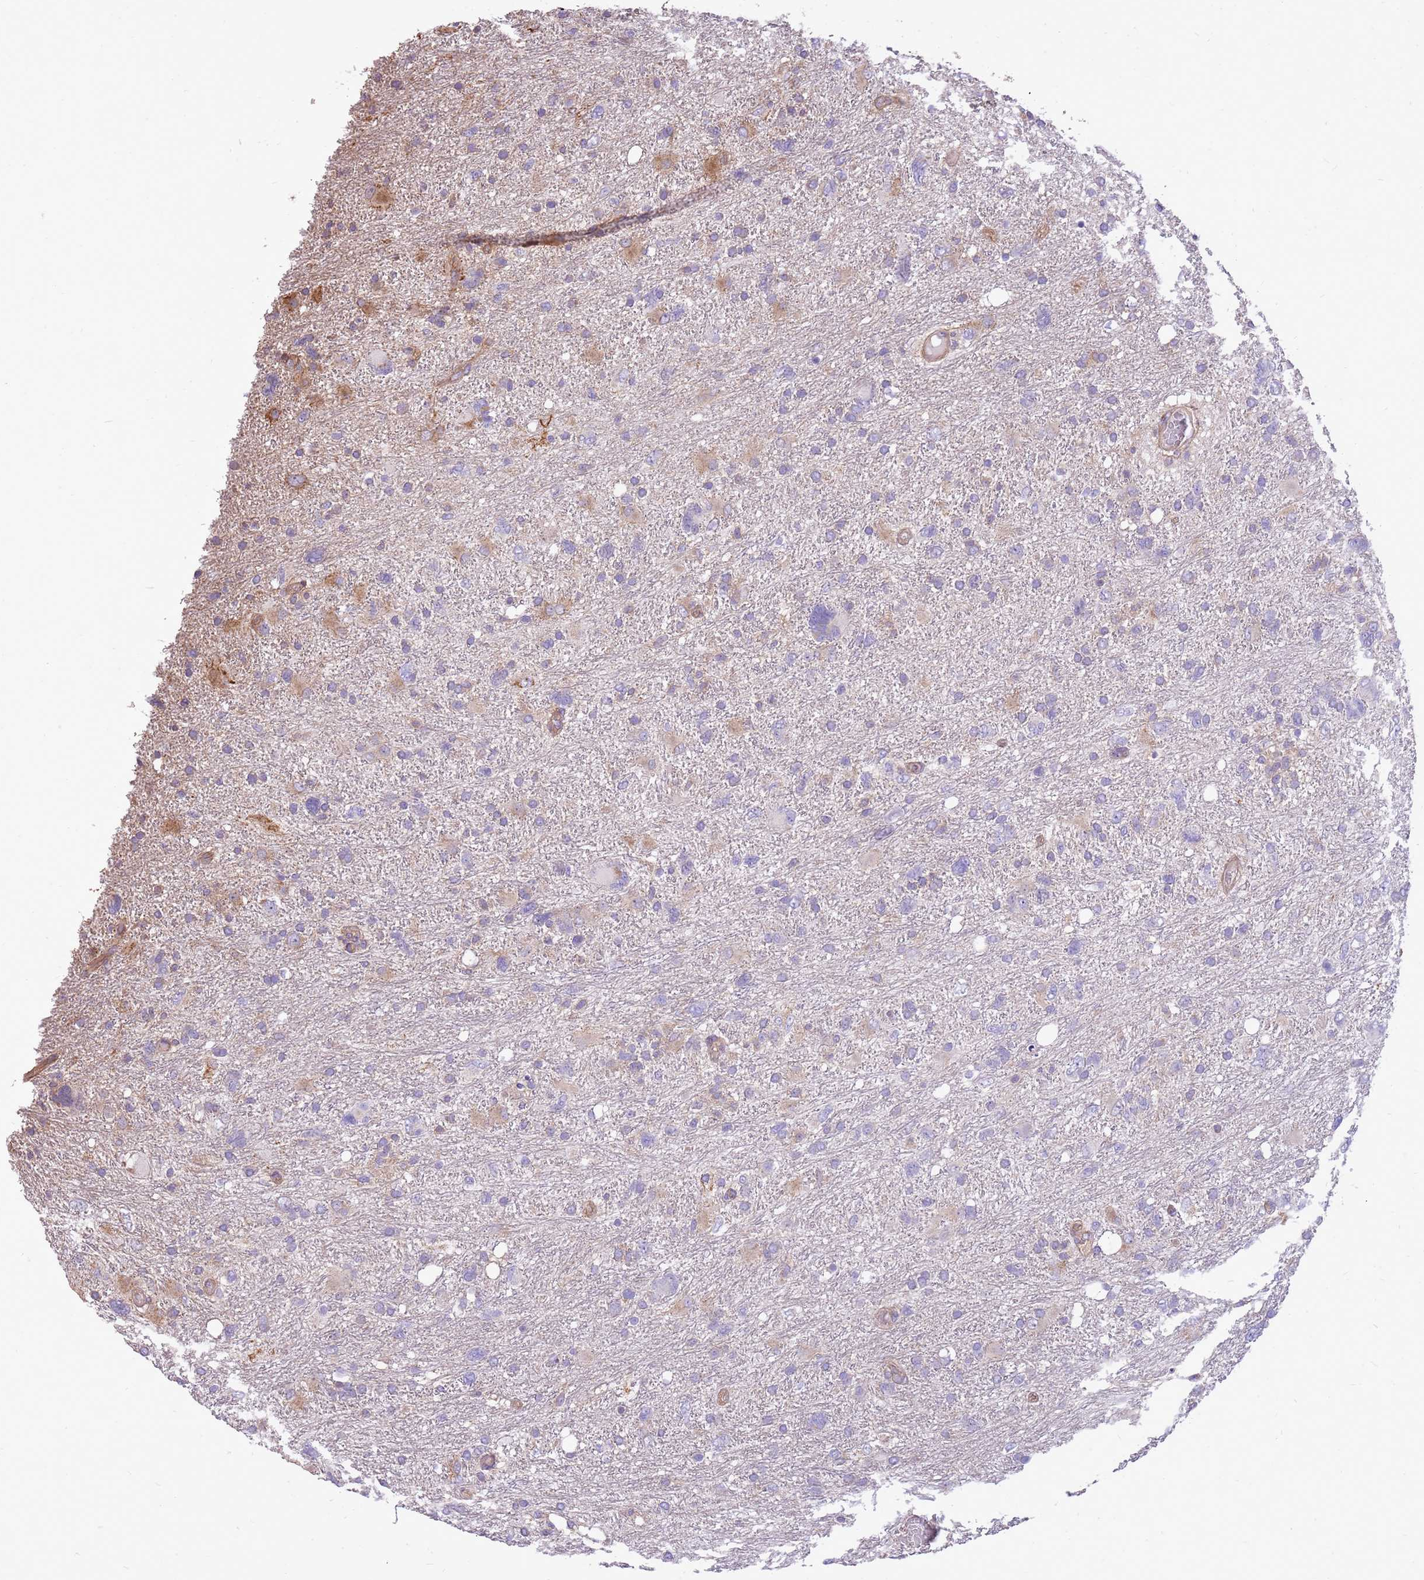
{"staining": {"intensity": "negative", "quantity": "none", "location": "none"}, "tissue": "glioma", "cell_type": "Tumor cells", "image_type": "cancer", "snomed": [{"axis": "morphology", "description": "Glioma, malignant, High grade"}, {"axis": "topography", "description": "Brain"}], "caption": "A photomicrograph of malignant glioma (high-grade) stained for a protein exhibits no brown staining in tumor cells.", "gene": "WASHC4", "patient": {"sex": "male", "age": 61}}